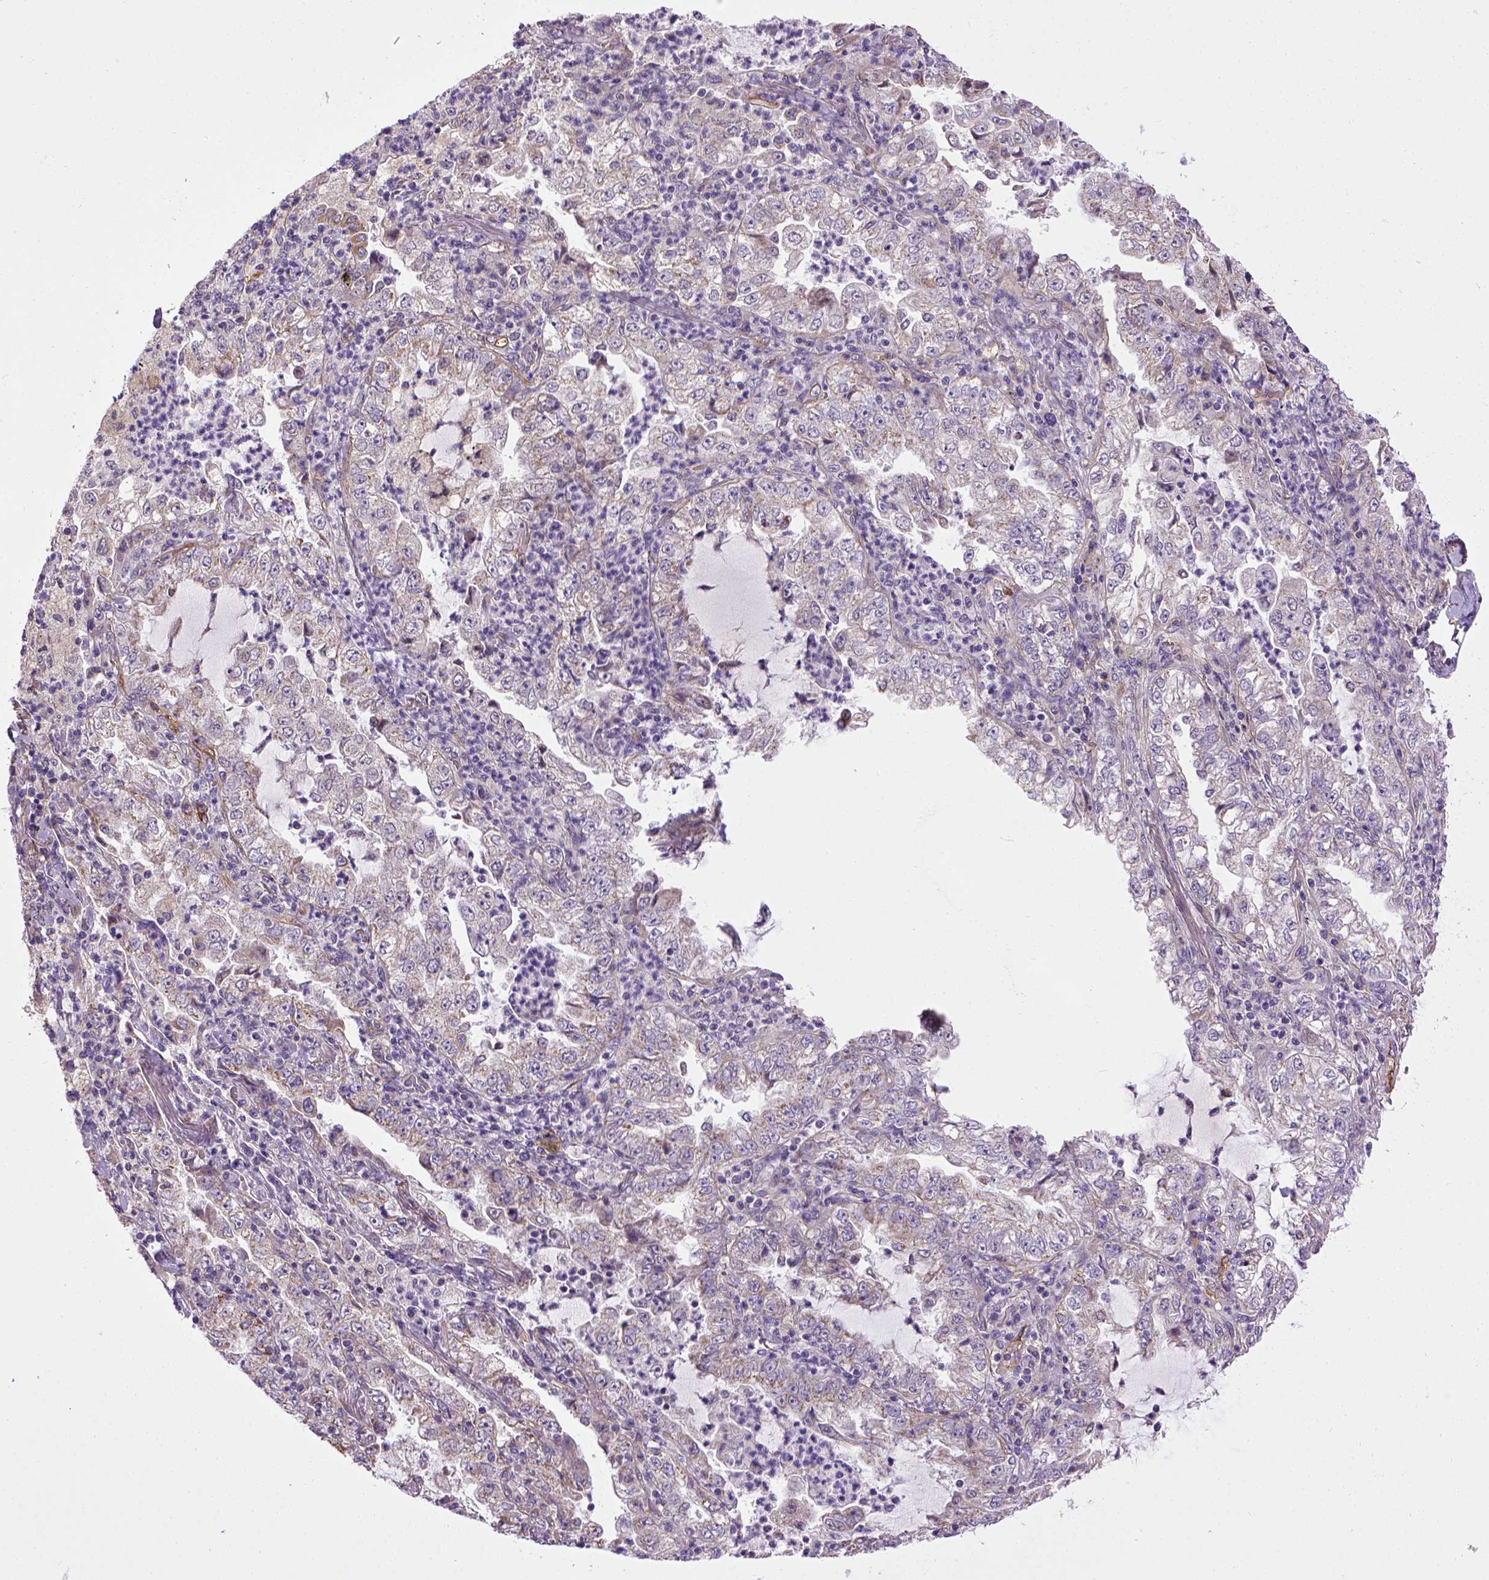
{"staining": {"intensity": "negative", "quantity": "none", "location": "none"}, "tissue": "lung cancer", "cell_type": "Tumor cells", "image_type": "cancer", "snomed": [{"axis": "morphology", "description": "Adenocarcinoma, NOS"}, {"axis": "topography", "description": "Lung"}], "caption": "A photomicrograph of human lung cancer is negative for staining in tumor cells.", "gene": "ENG", "patient": {"sex": "female", "age": 73}}